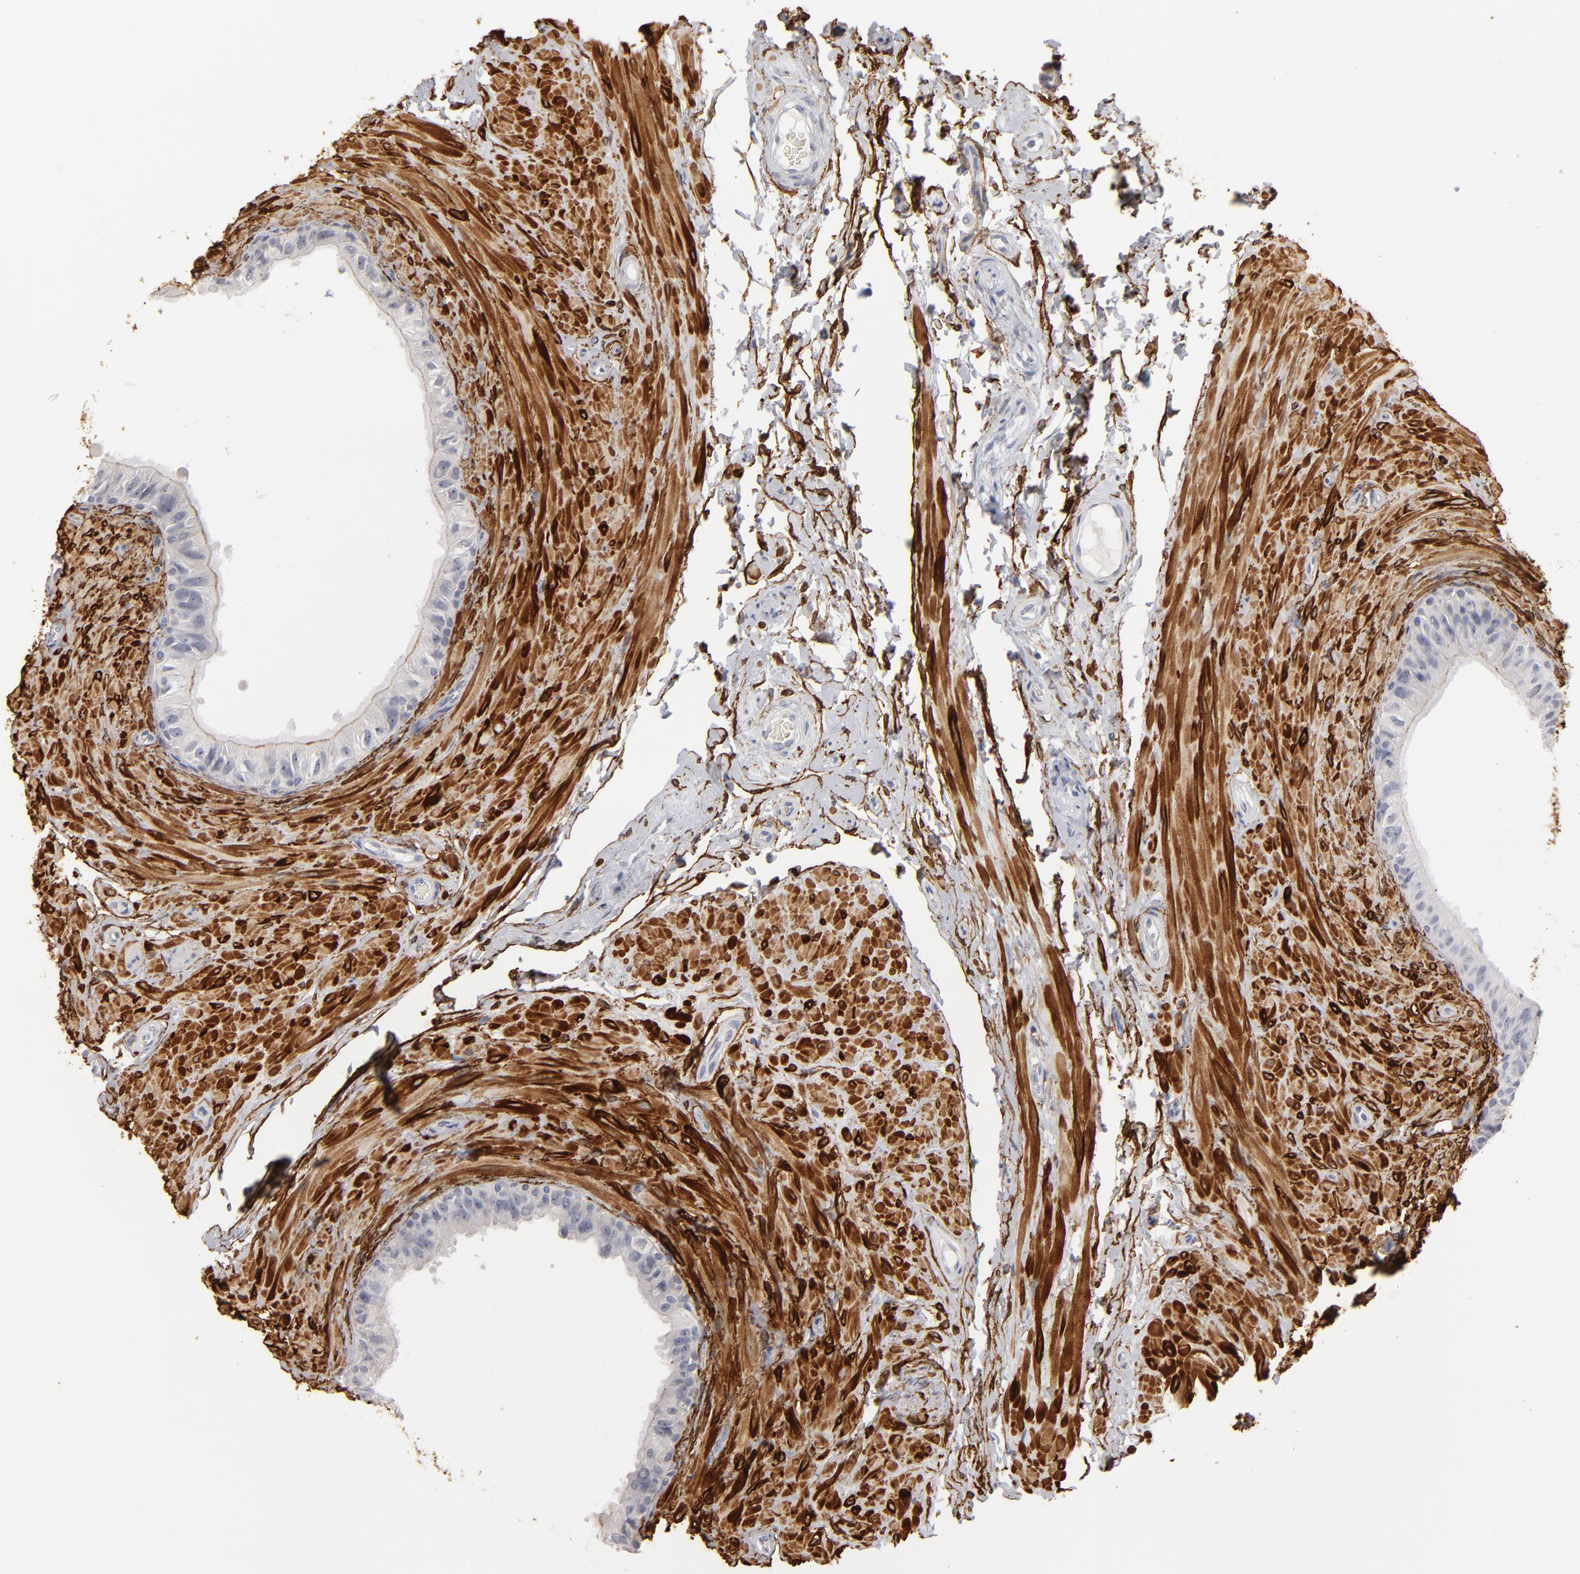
{"staining": {"intensity": "negative", "quantity": "none", "location": "none"}, "tissue": "epididymis", "cell_type": "Glandular cells", "image_type": "normal", "snomed": [{"axis": "morphology", "description": "Normal tissue, NOS"}, {"axis": "topography", "description": "Epididymis"}], "caption": "Immunohistochemical staining of normal human epididymis shows no significant staining in glandular cells. (DAB (3,3'-diaminobenzidine) immunohistochemistry (IHC) with hematoxylin counter stain).", "gene": "KIAA1210", "patient": {"sex": "male", "age": 68}}